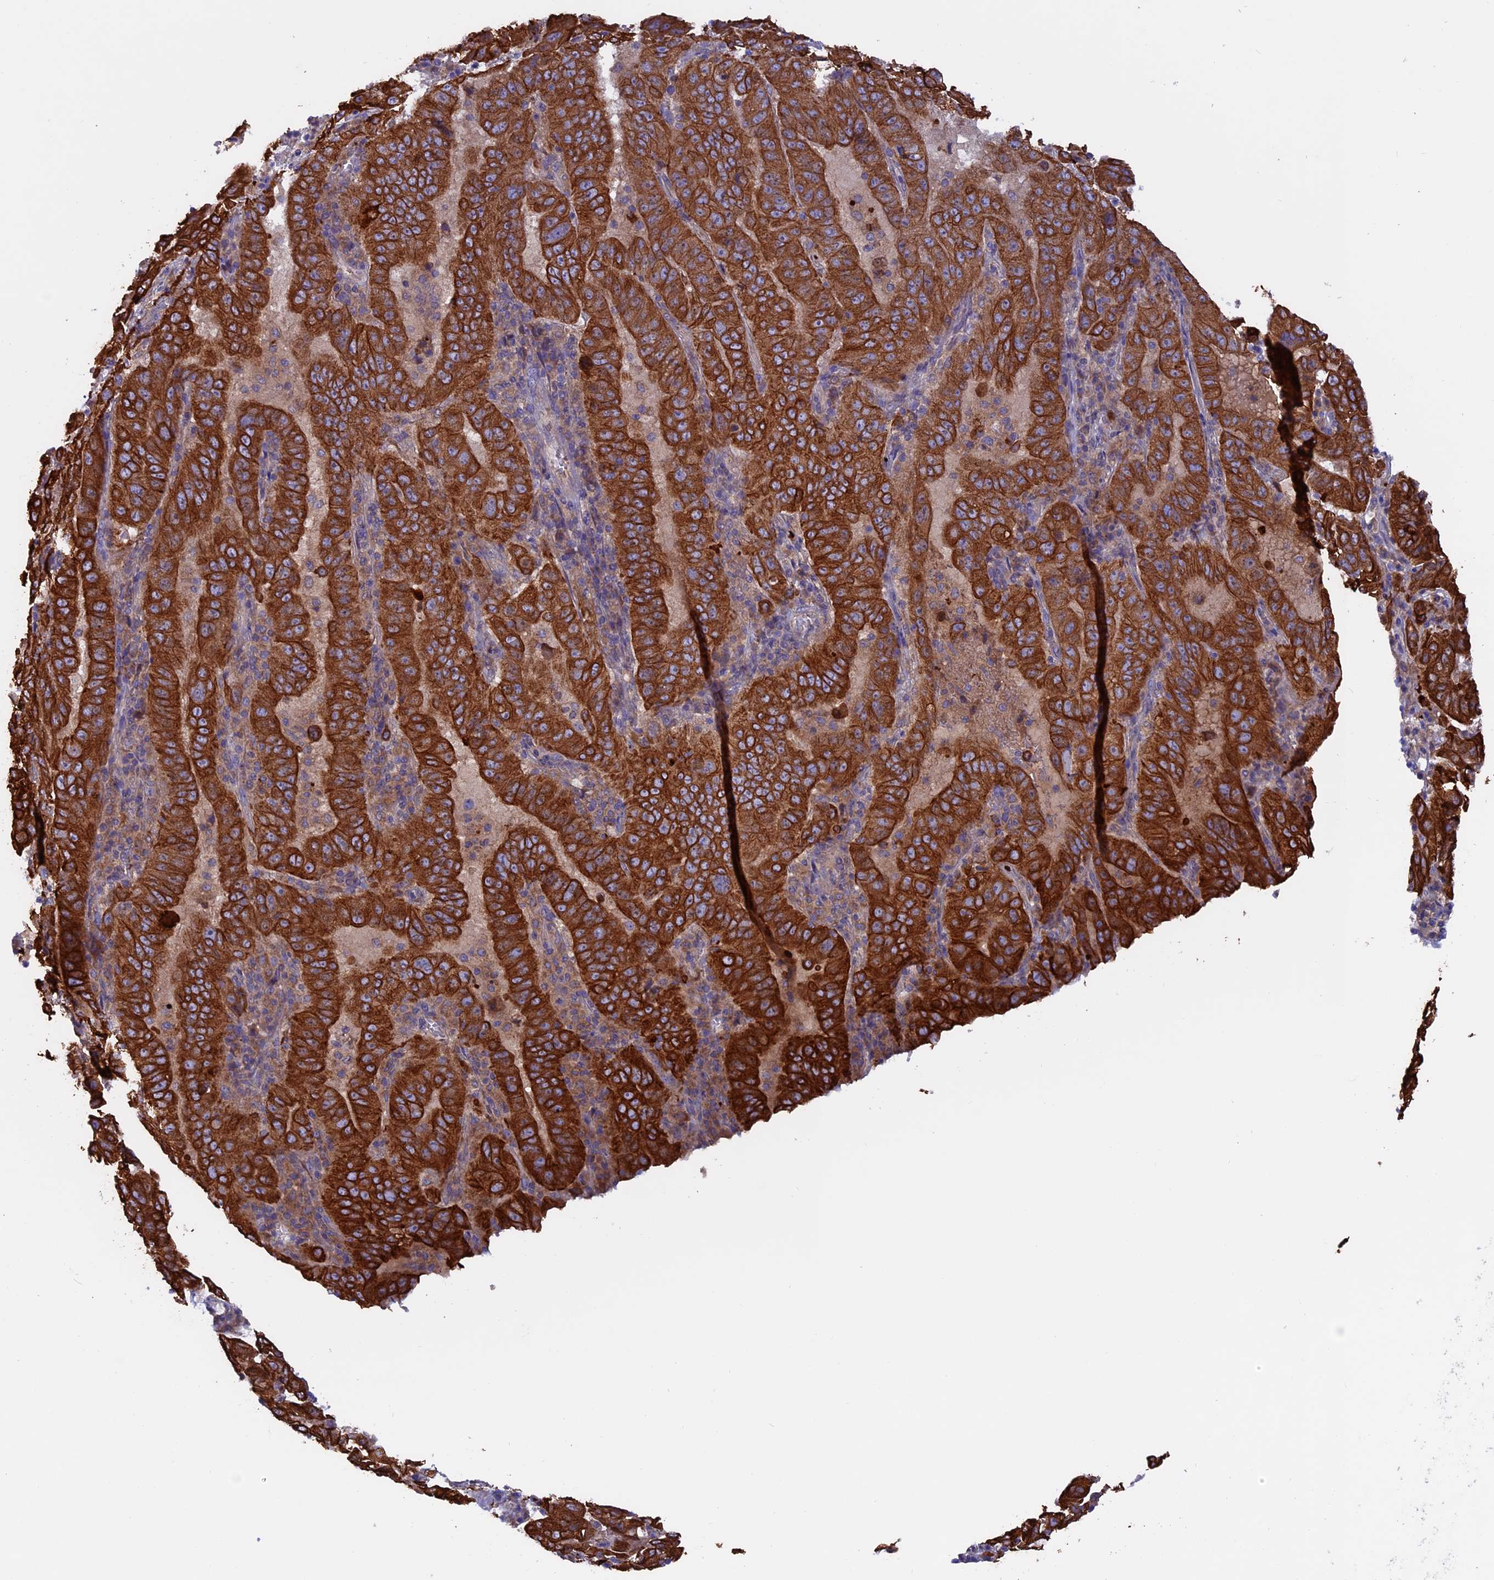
{"staining": {"intensity": "strong", "quantity": ">75%", "location": "cytoplasmic/membranous"}, "tissue": "pancreatic cancer", "cell_type": "Tumor cells", "image_type": "cancer", "snomed": [{"axis": "morphology", "description": "Adenocarcinoma, NOS"}, {"axis": "topography", "description": "Pancreas"}], "caption": "Immunohistochemical staining of pancreatic cancer (adenocarcinoma) shows high levels of strong cytoplasmic/membranous positivity in about >75% of tumor cells.", "gene": "PTPN9", "patient": {"sex": "male", "age": 63}}